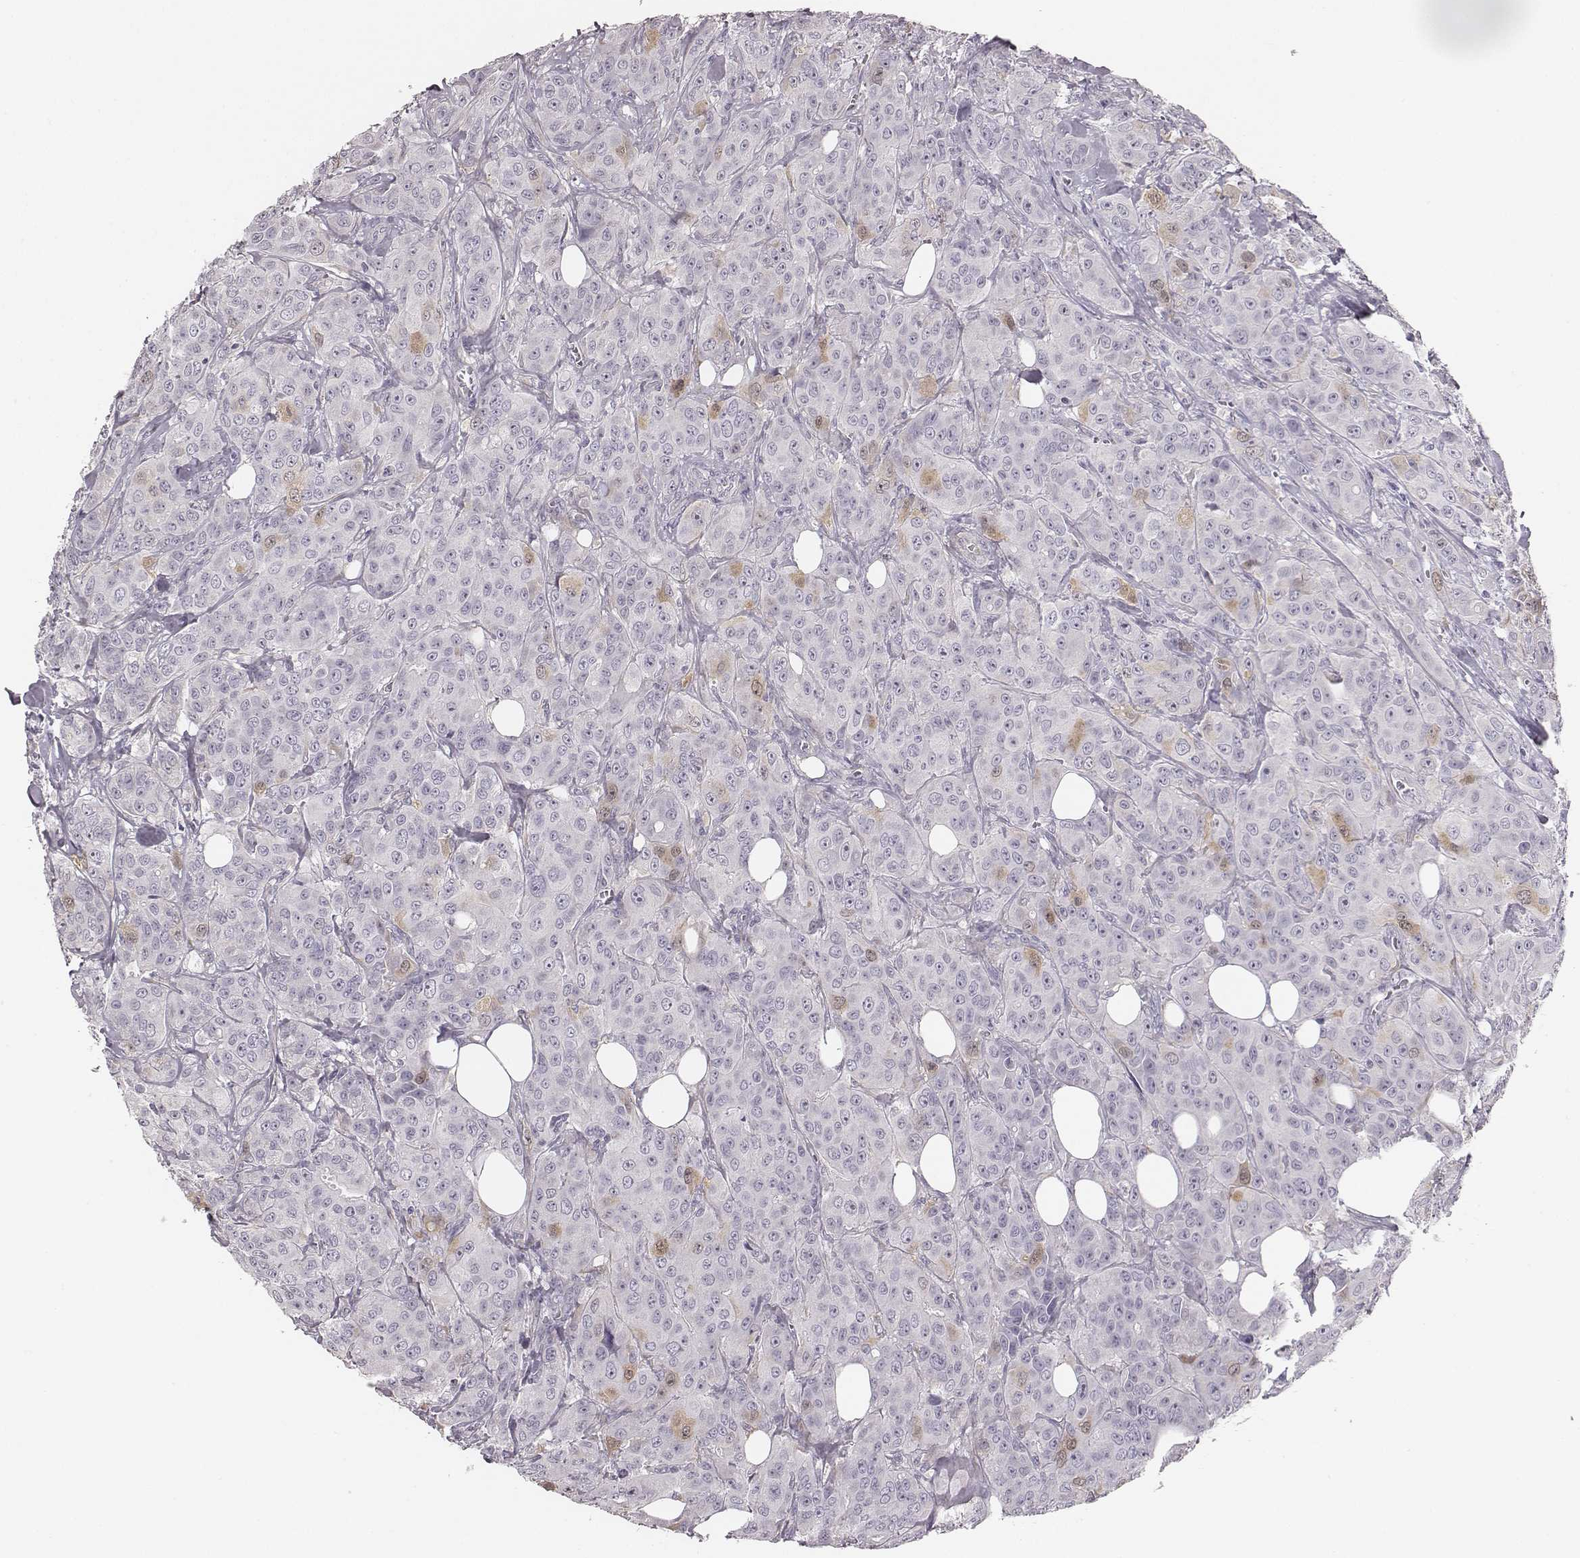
{"staining": {"intensity": "weak", "quantity": "<25%", "location": "cytoplasmic/membranous,nuclear"}, "tissue": "breast cancer", "cell_type": "Tumor cells", "image_type": "cancer", "snomed": [{"axis": "morphology", "description": "Duct carcinoma"}, {"axis": "topography", "description": "Breast"}], "caption": "This is an immunohistochemistry (IHC) micrograph of human invasive ductal carcinoma (breast). There is no staining in tumor cells.", "gene": "PBK", "patient": {"sex": "female", "age": 43}}